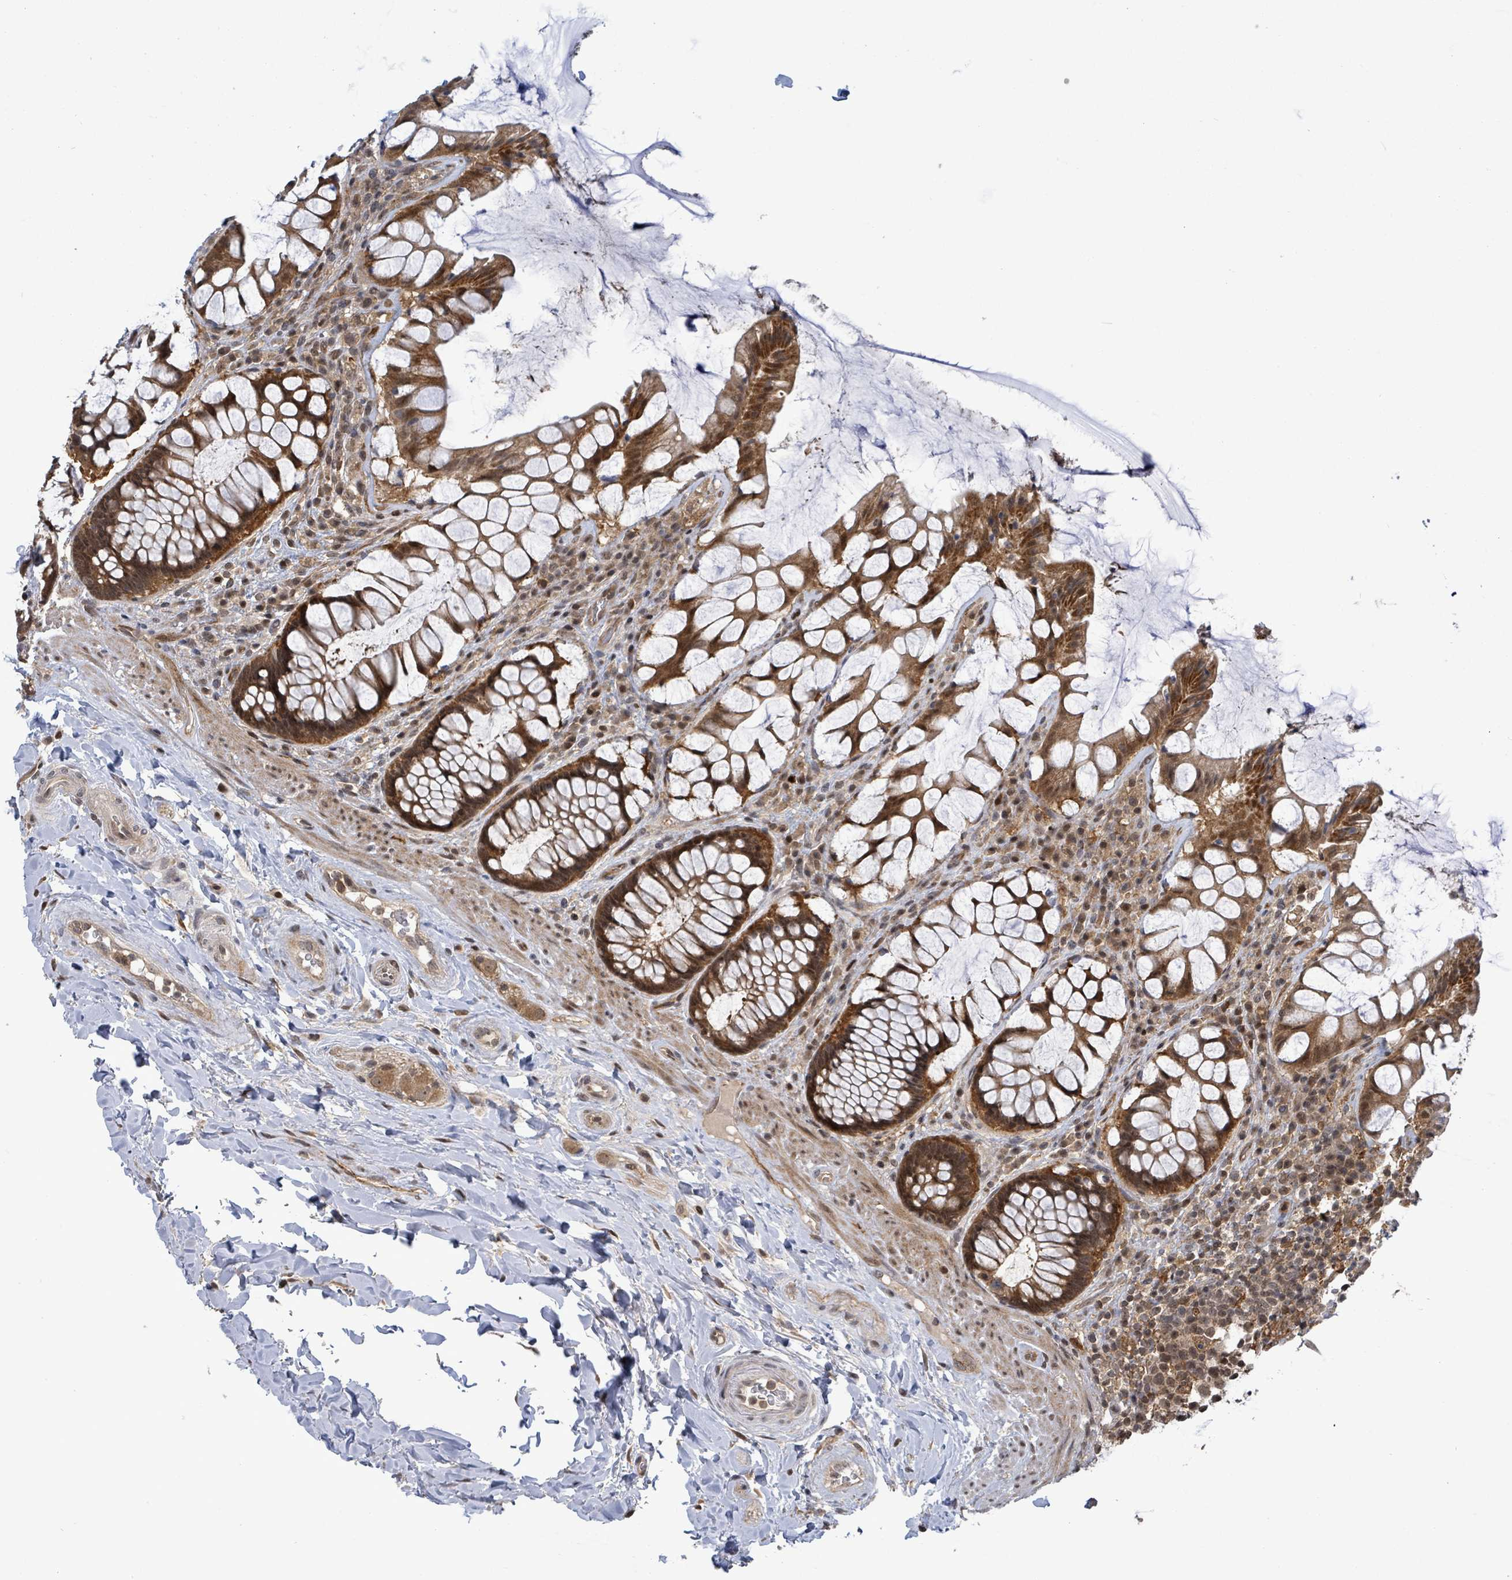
{"staining": {"intensity": "moderate", "quantity": ">75%", "location": "cytoplasmic/membranous,nuclear"}, "tissue": "rectum", "cell_type": "Glandular cells", "image_type": "normal", "snomed": [{"axis": "morphology", "description": "Normal tissue, NOS"}, {"axis": "topography", "description": "Rectum"}], "caption": "Immunohistochemistry (IHC) histopathology image of normal rectum stained for a protein (brown), which shows medium levels of moderate cytoplasmic/membranous,nuclear positivity in about >75% of glandular cells.", "gene": "FBXO6", "patient": {"sex": "female", "age": 58}}